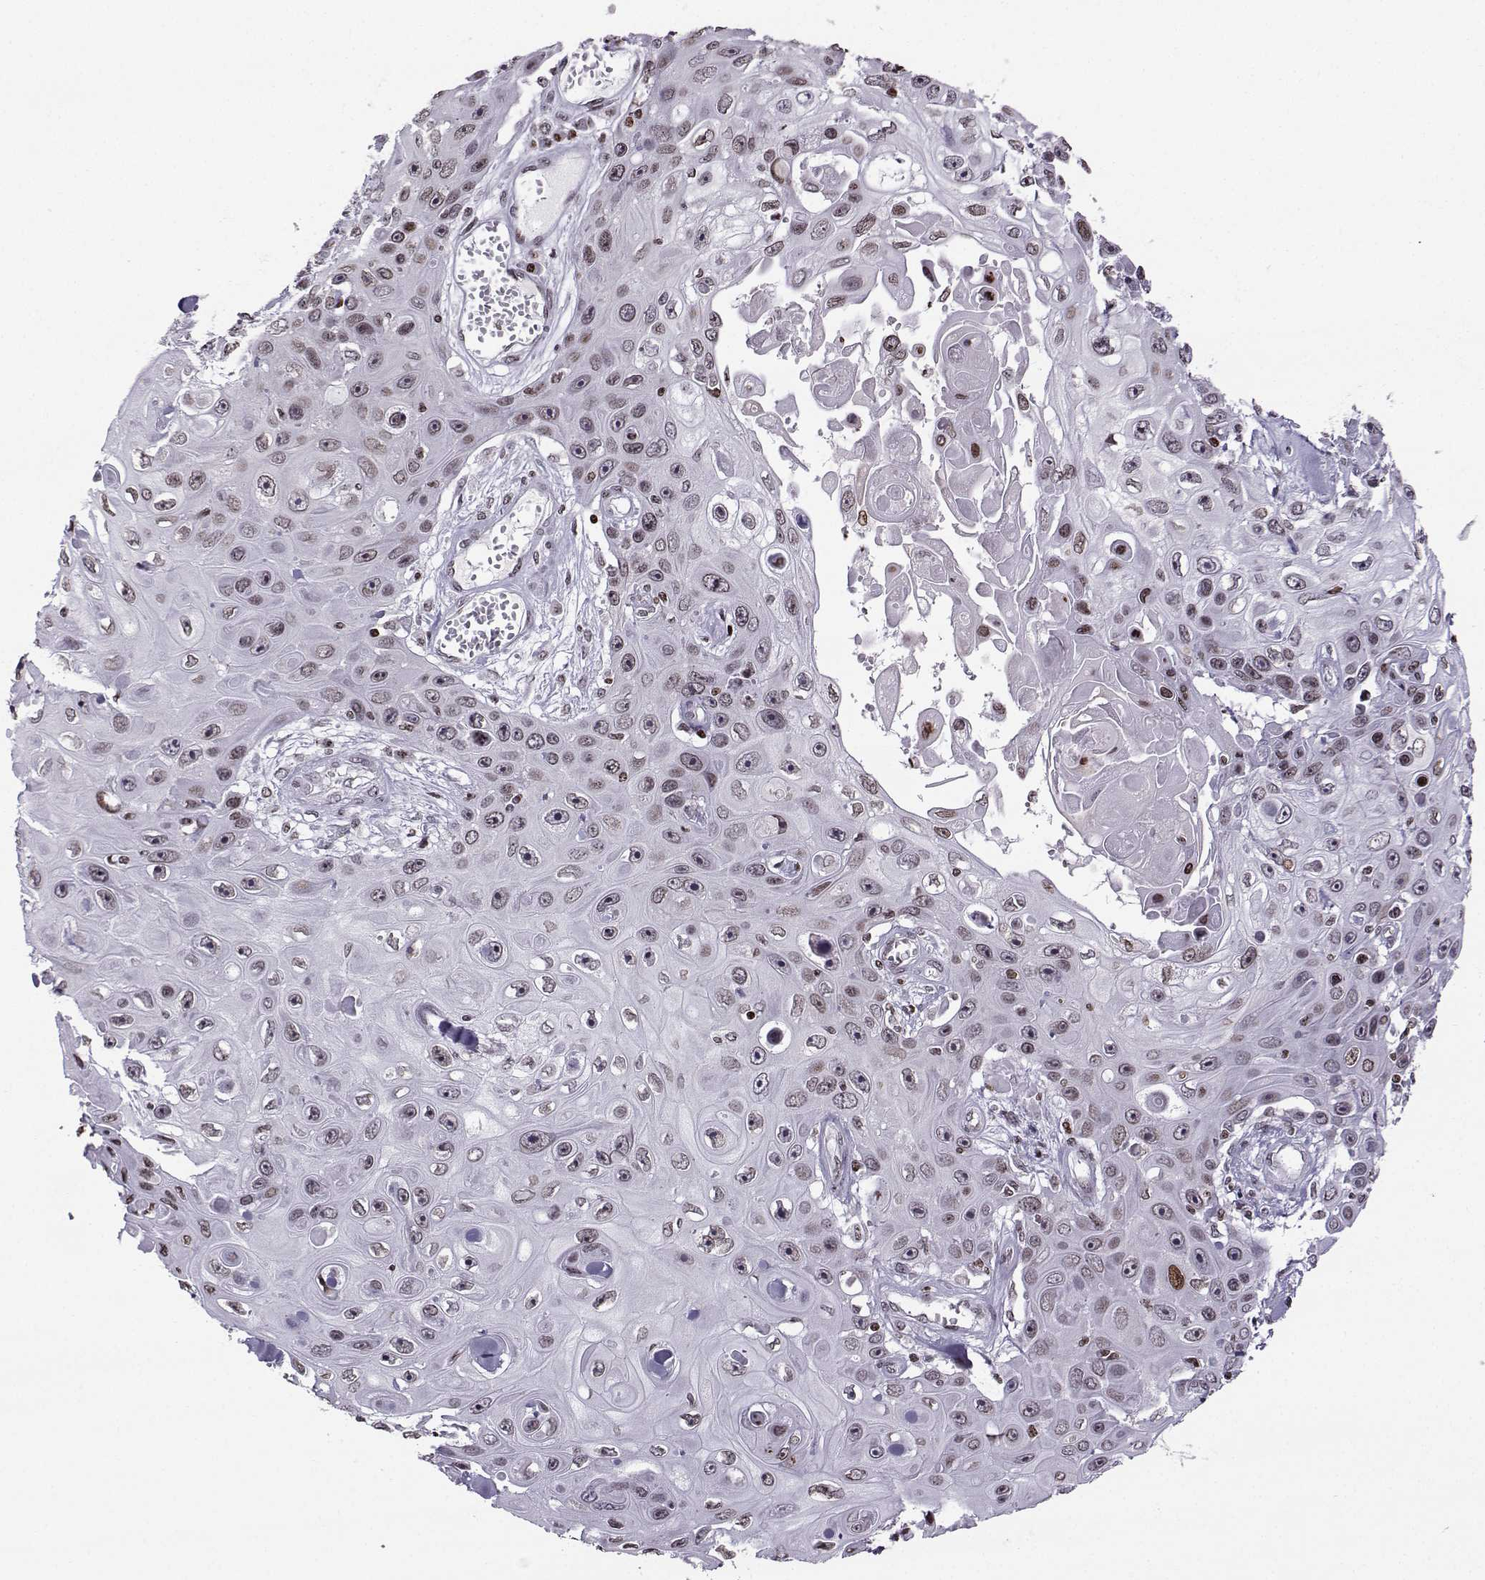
{"staining": {"intensity": "weak", "quantity": "<25%", "location": "nuclear"}, "tissue": "skin cancer", "cell_type": "Tumor cells", "image_type": "cancer", "snomed": [{"axis": "morphology", "description": "Squamous cell carcinoma, NOS"}, {"axis": "topography", "description": "Skin"}], "caption": "The image displays no significant expression in tumor cells of skin cancer (squamous cell carcinoma). Nuclei are stained in blue.", "gene": "ZNF19", "patient": {"sex": "male", "age": 82}}